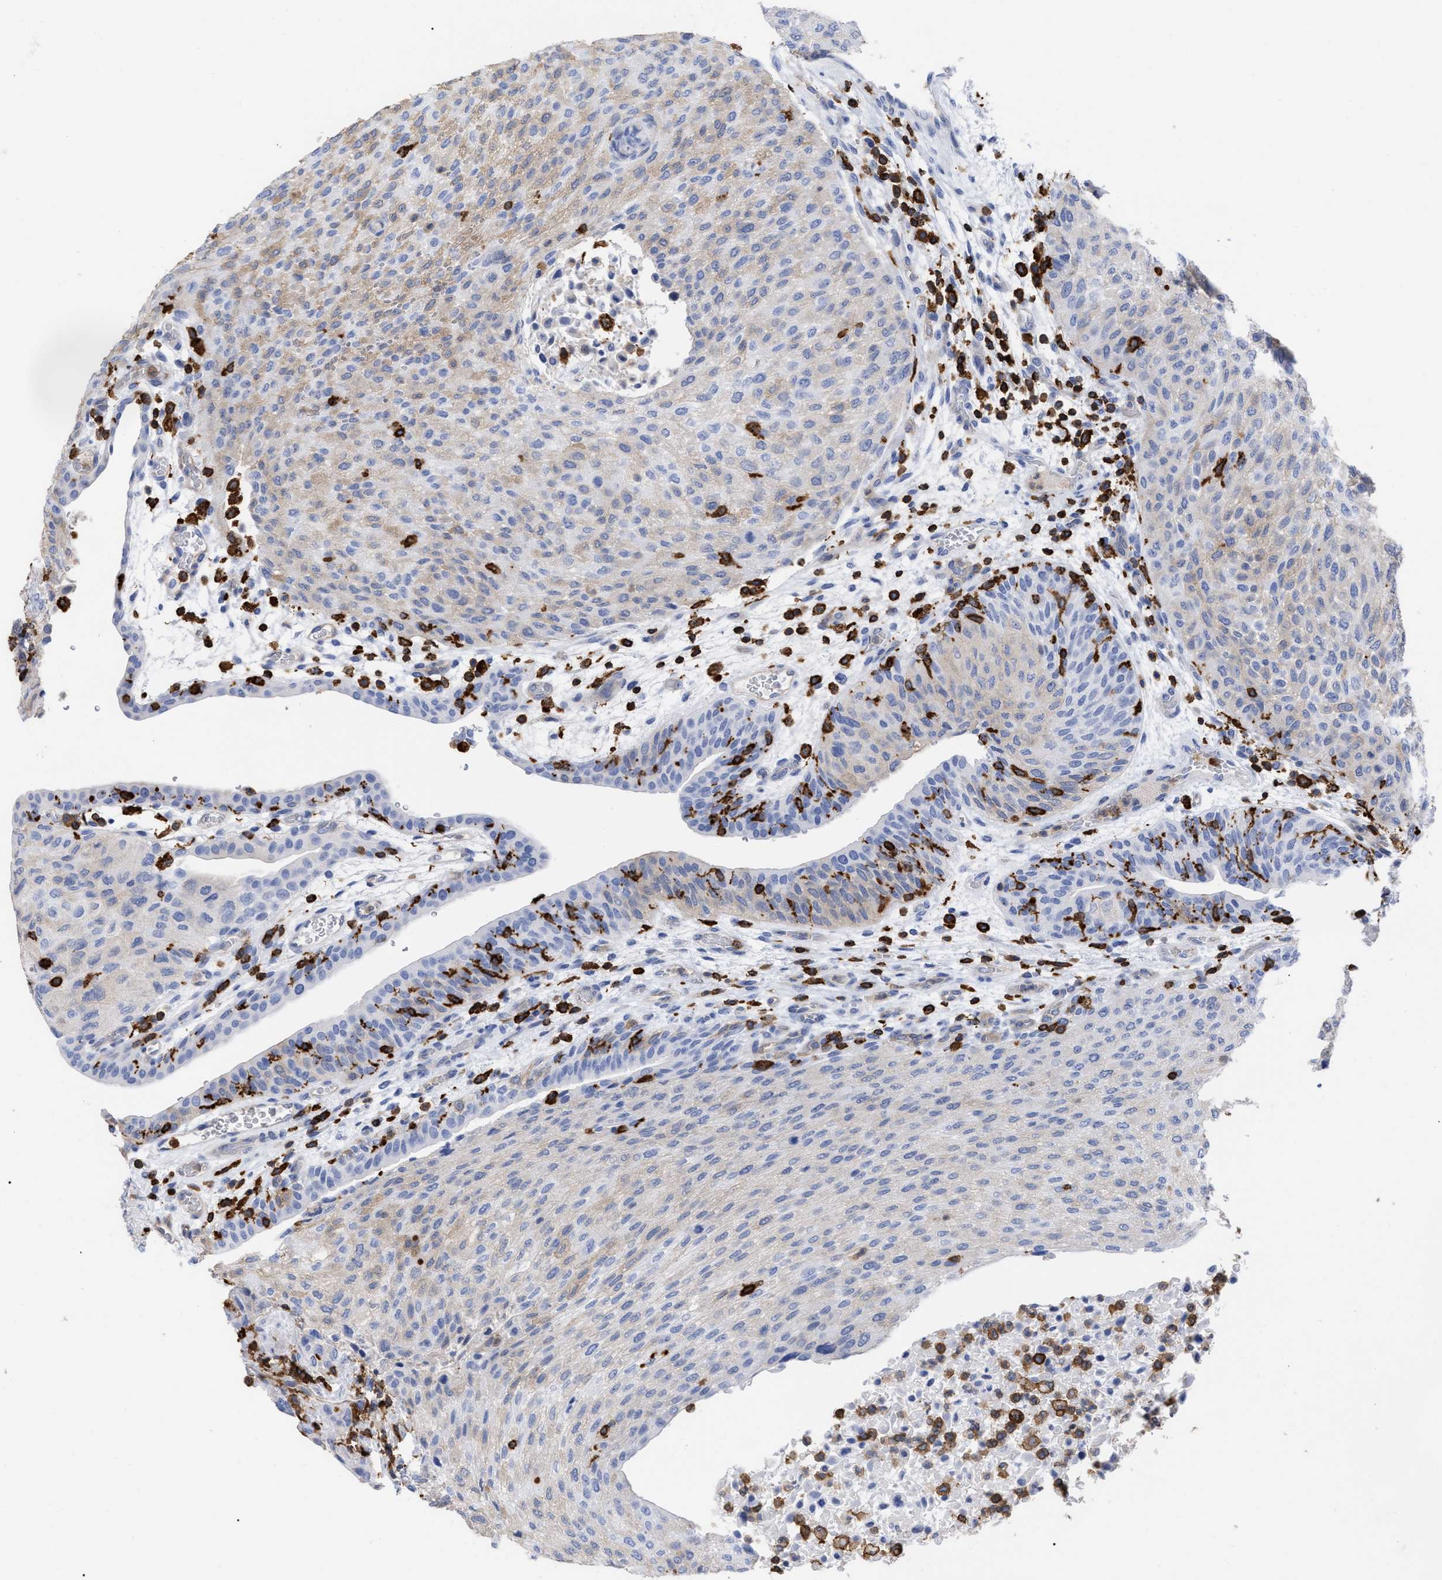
{"staining": {"intensity": "weak", "quantity": "25%-75%", "location": "cytoplasmic/membranous"}, "tissue": "urothelial cancer", "cell_type": "Tumor cells", "image_type": "cancer", "snomed": [{"axis": "morphology", "description": "Urothelial carcinoma, Low grade"}, {"axis": "morphology", "description": "Urothelial carcinoma, High grade"}, {"axis": "topography", "description": "Urinary bladder"}], "caption": "Brown immunohistochemical staining in human urothelial cancer exhibits weak cytoplasmic/membranous staining in about 25%-75% of tumor cells.", "gene": "HCLS1", "patient": {"sex": "male", "age": 35}}